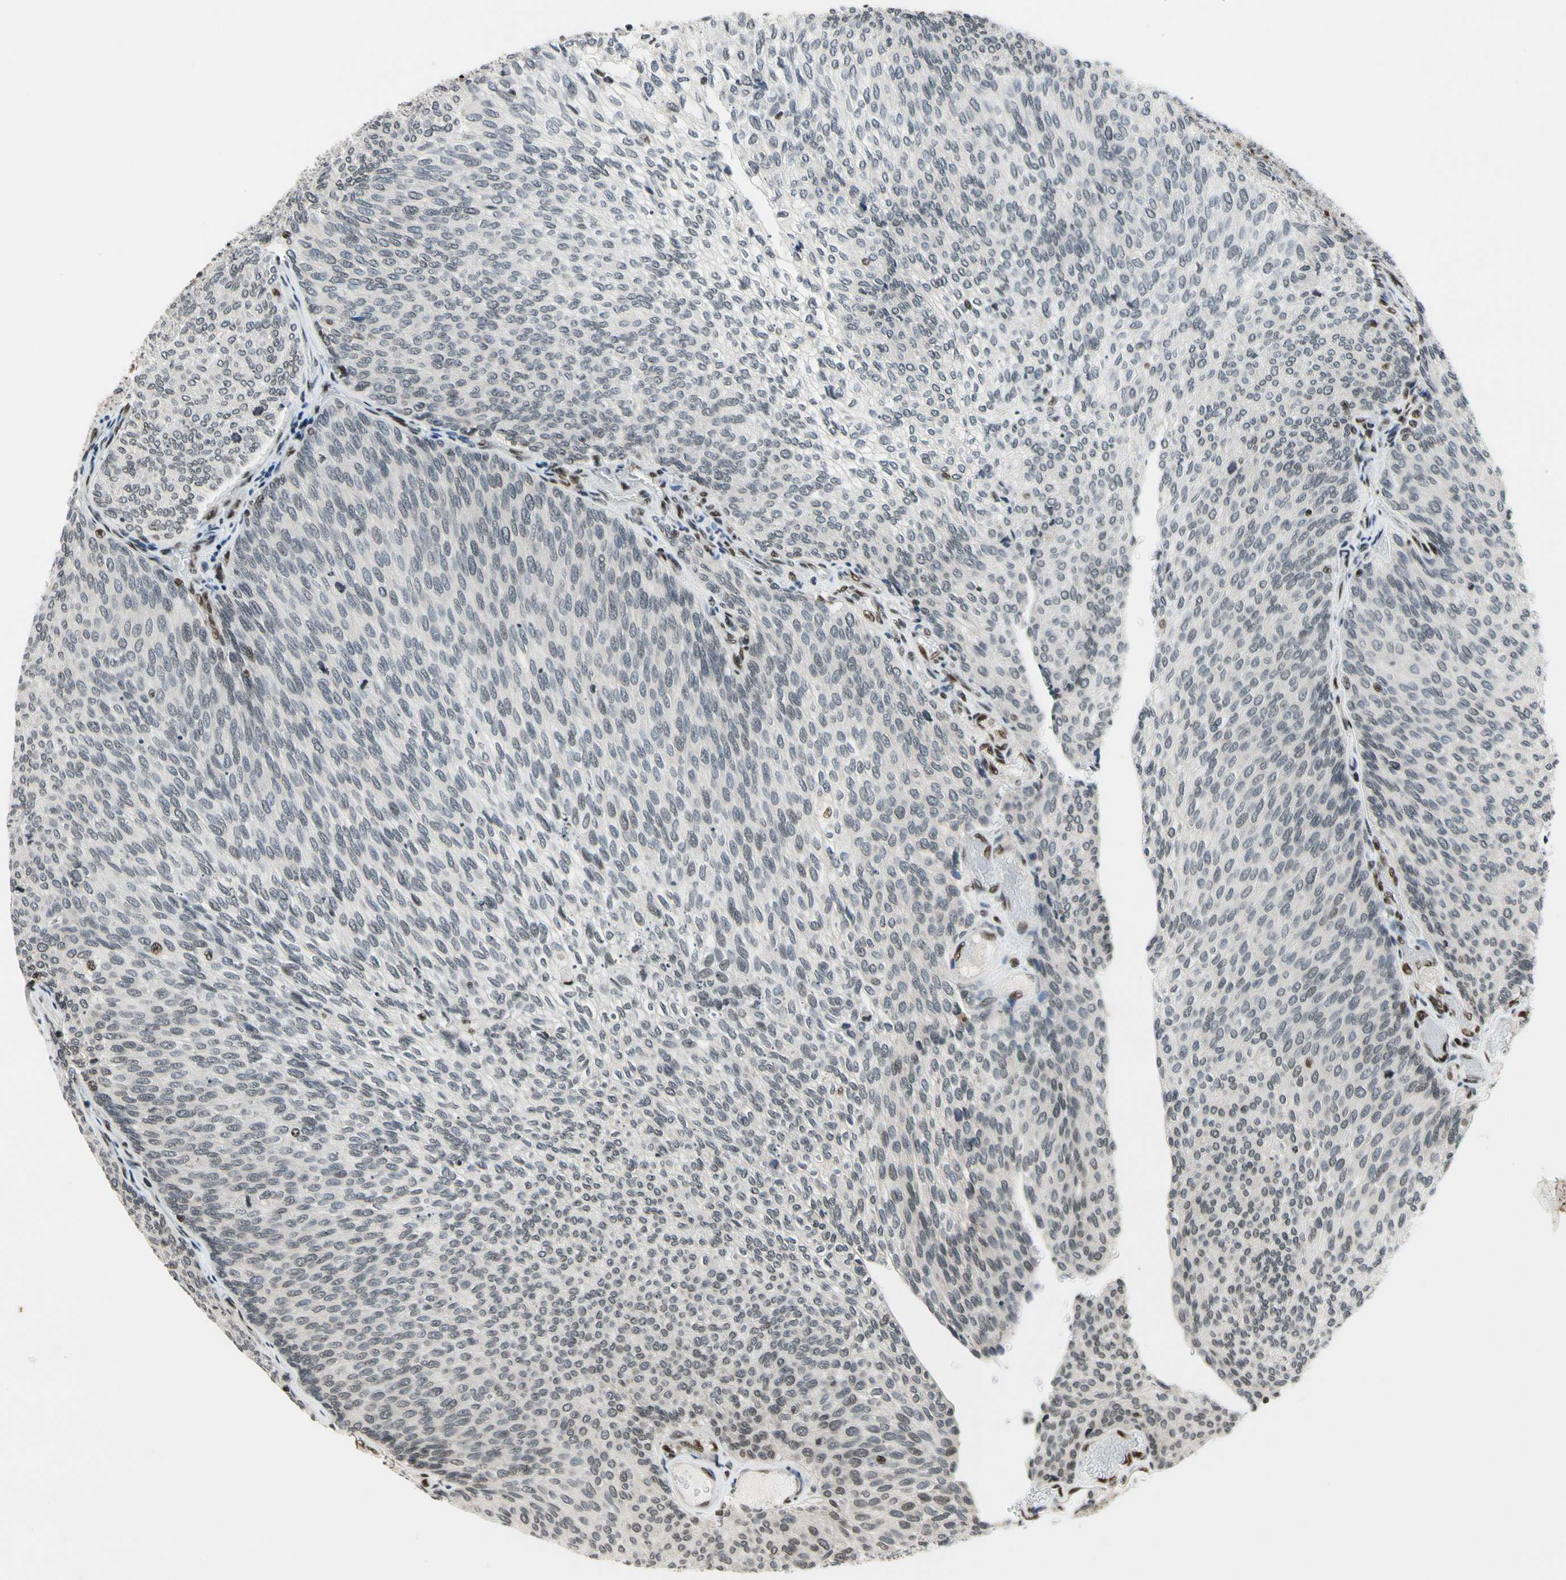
{"staining": {"intensity": "moderate", "quantity": "<25%", "location": "nuclear"}, "tissue": "urothelial cancer", "cell_type": "Tumor cells", "image_type": "cancer", "snomed": [{"axis": "morphology", "description": "Urothelial carcinoma, Low grade"}, {"axis": "topography", "description": "Urinary bladder"}], "caption": "This image displays IHC staining of urothelial carcinoma (low-grade), with low moderate nuclear expression in approximately <25% of tumor cells.", "gene": "RECQL", "patient": {"sex": "female", "age": 79}}